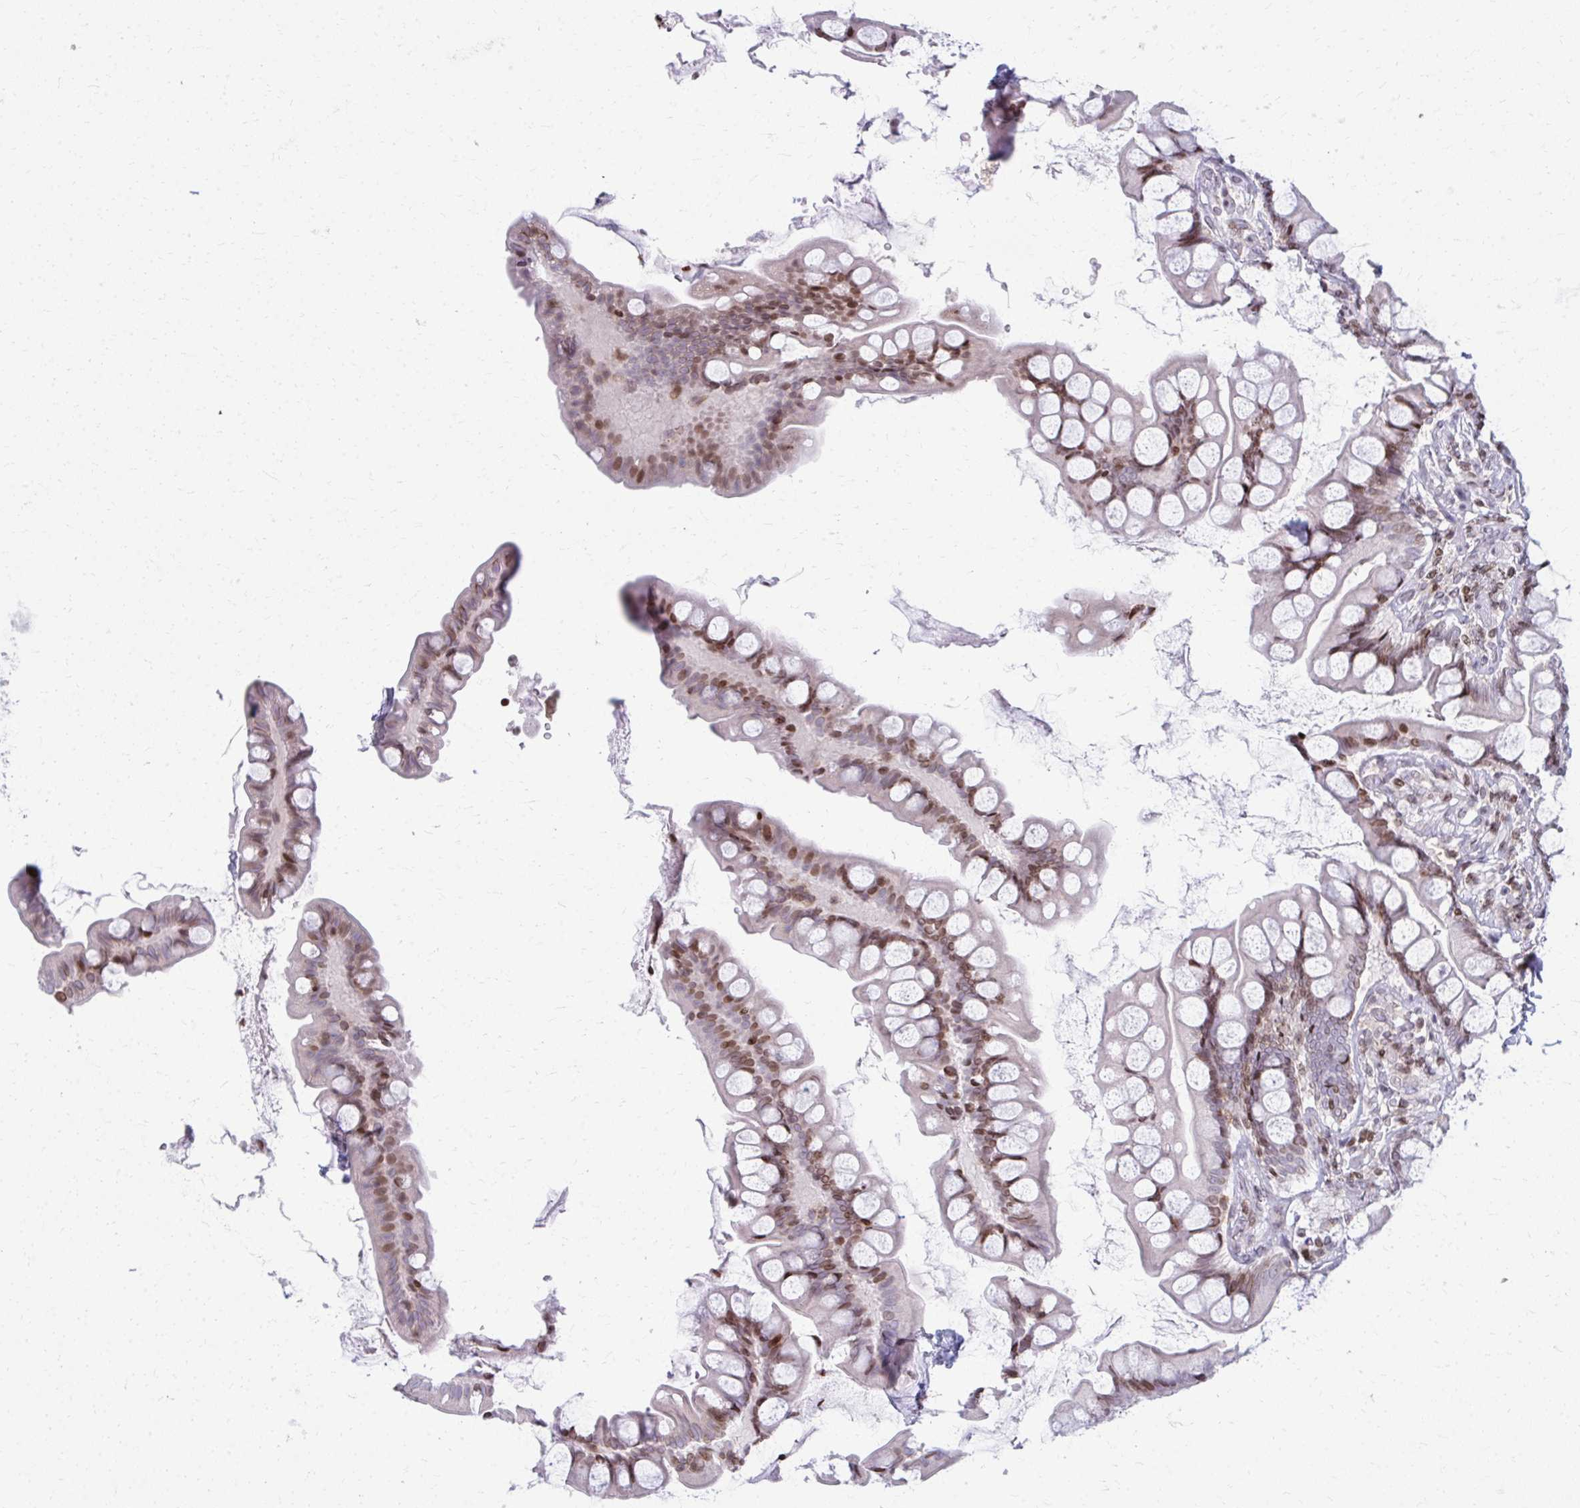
{"staining": {"intensity": "moderate", "quantity": ">75%", "location": "nuclear"}, "tissue": "small intestine", "cell_type": "Glandular cells", "image_type": "normal", "snomed": [{"axis": "morphology", "description": "Normal tissue, NOS"}, {"axis": "topography", "description": "Small intestine"}], "caption": "An immunohistochemistry (IHC) image of unremarkable tissue is shown. Protein staining in brown labels moderate nuclear positivity in small intestine within glandular cells.", "gene": "AP5M1", "patient": {"sex": "male", "age": 70}}